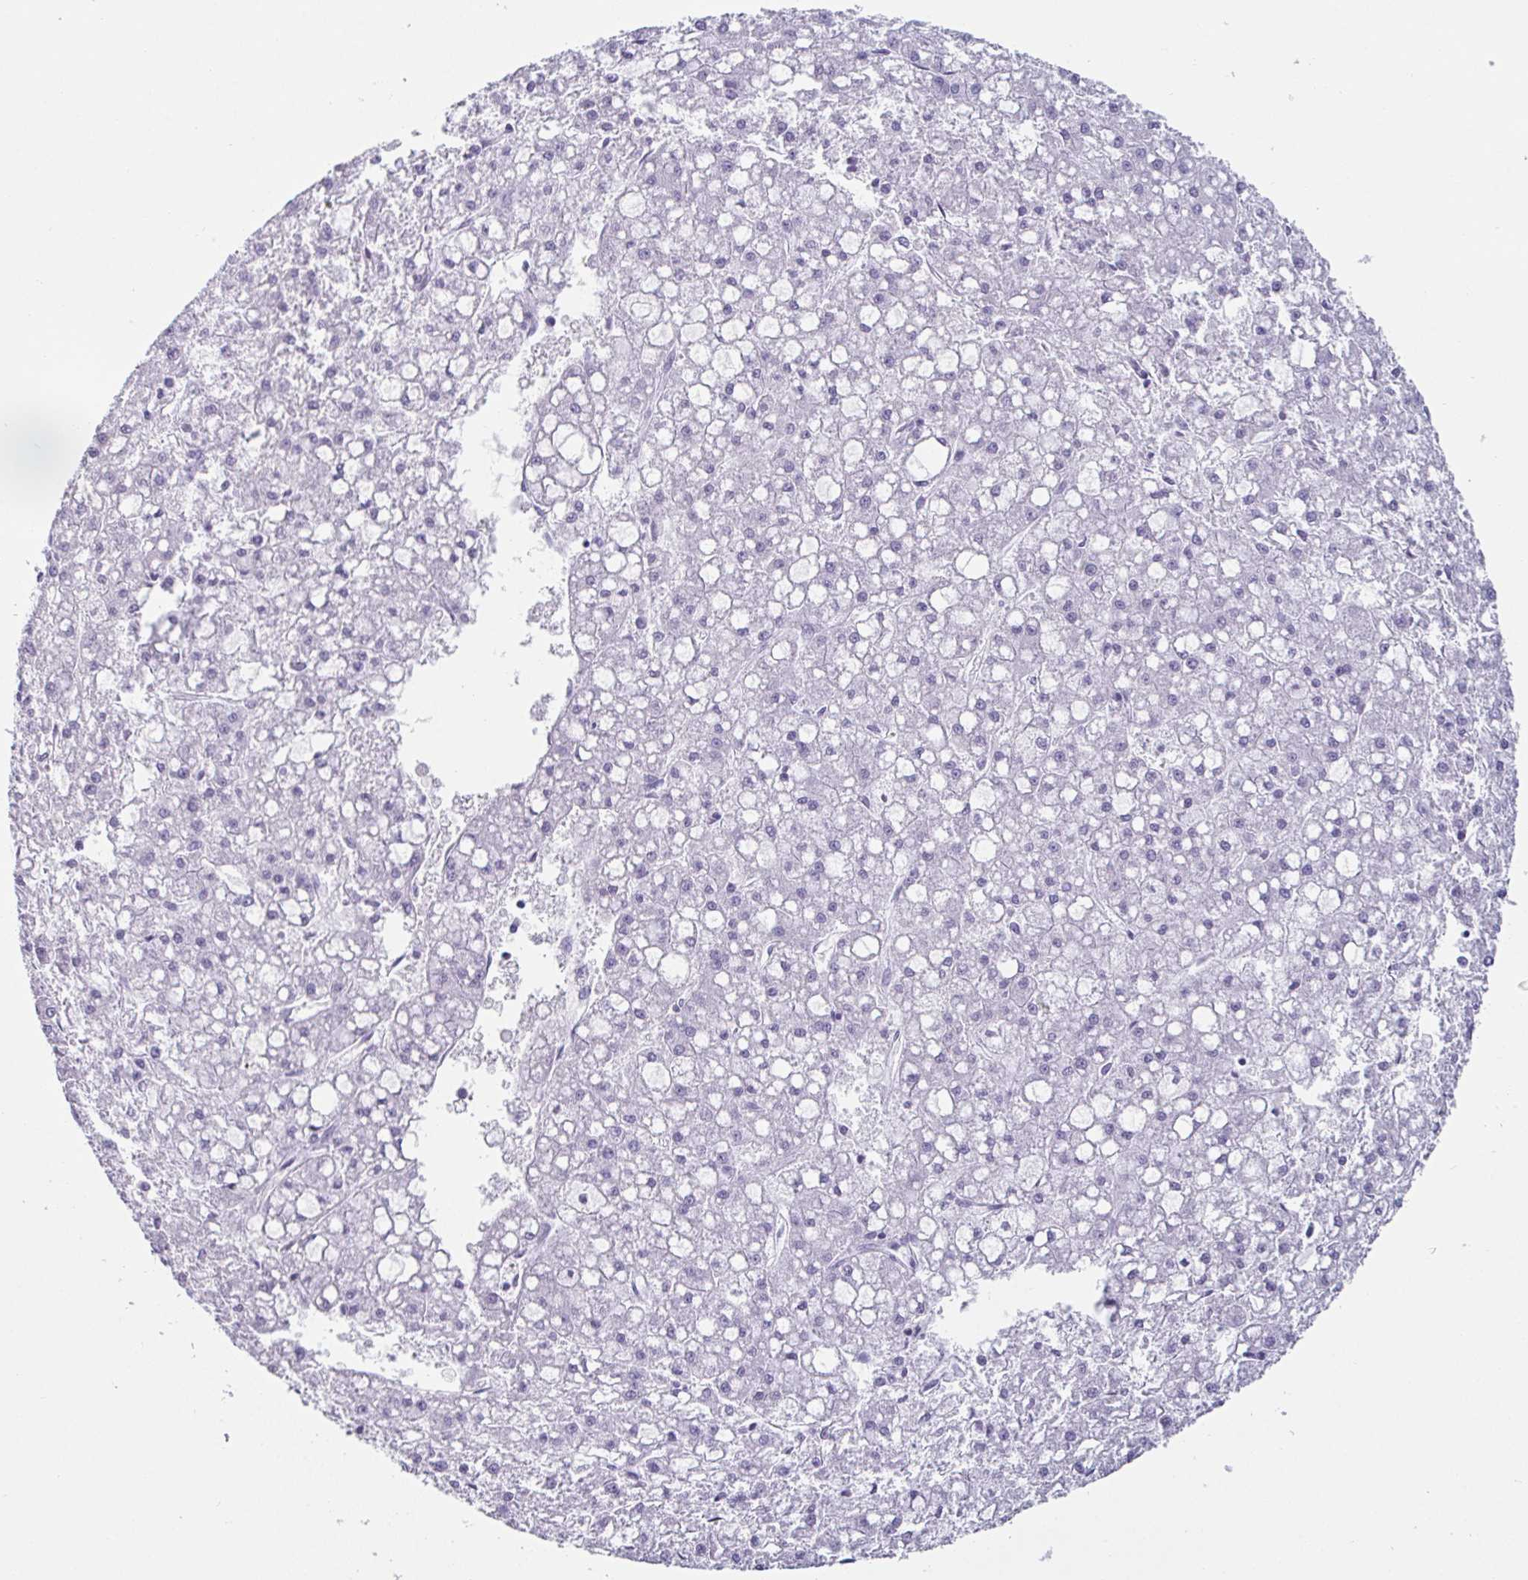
{"staining": {"intensity": "negative", "quantity": "none", "location": "none"}, "tissue": "liver cancer", "cell_type": "Tumor cells", "image_type": "cancer", "snomed": [{"axis": "morphology", "description": "Carcinoma, Hepatocellular, NOS"}, {"axis": "topography", "description": "Liver"}], "caption": "Immunohistochemistry (IHC) micrograph of neoplastic tissue: human liver cancer (hepatocellular carcinoma) stained with DAB shows no significant protein staining in tumor cells. (DAB IHC visualized using brightfield microscopy, high magnification).", "gene": "CREG2", "patient": {"sex": "male", "age": 67}}